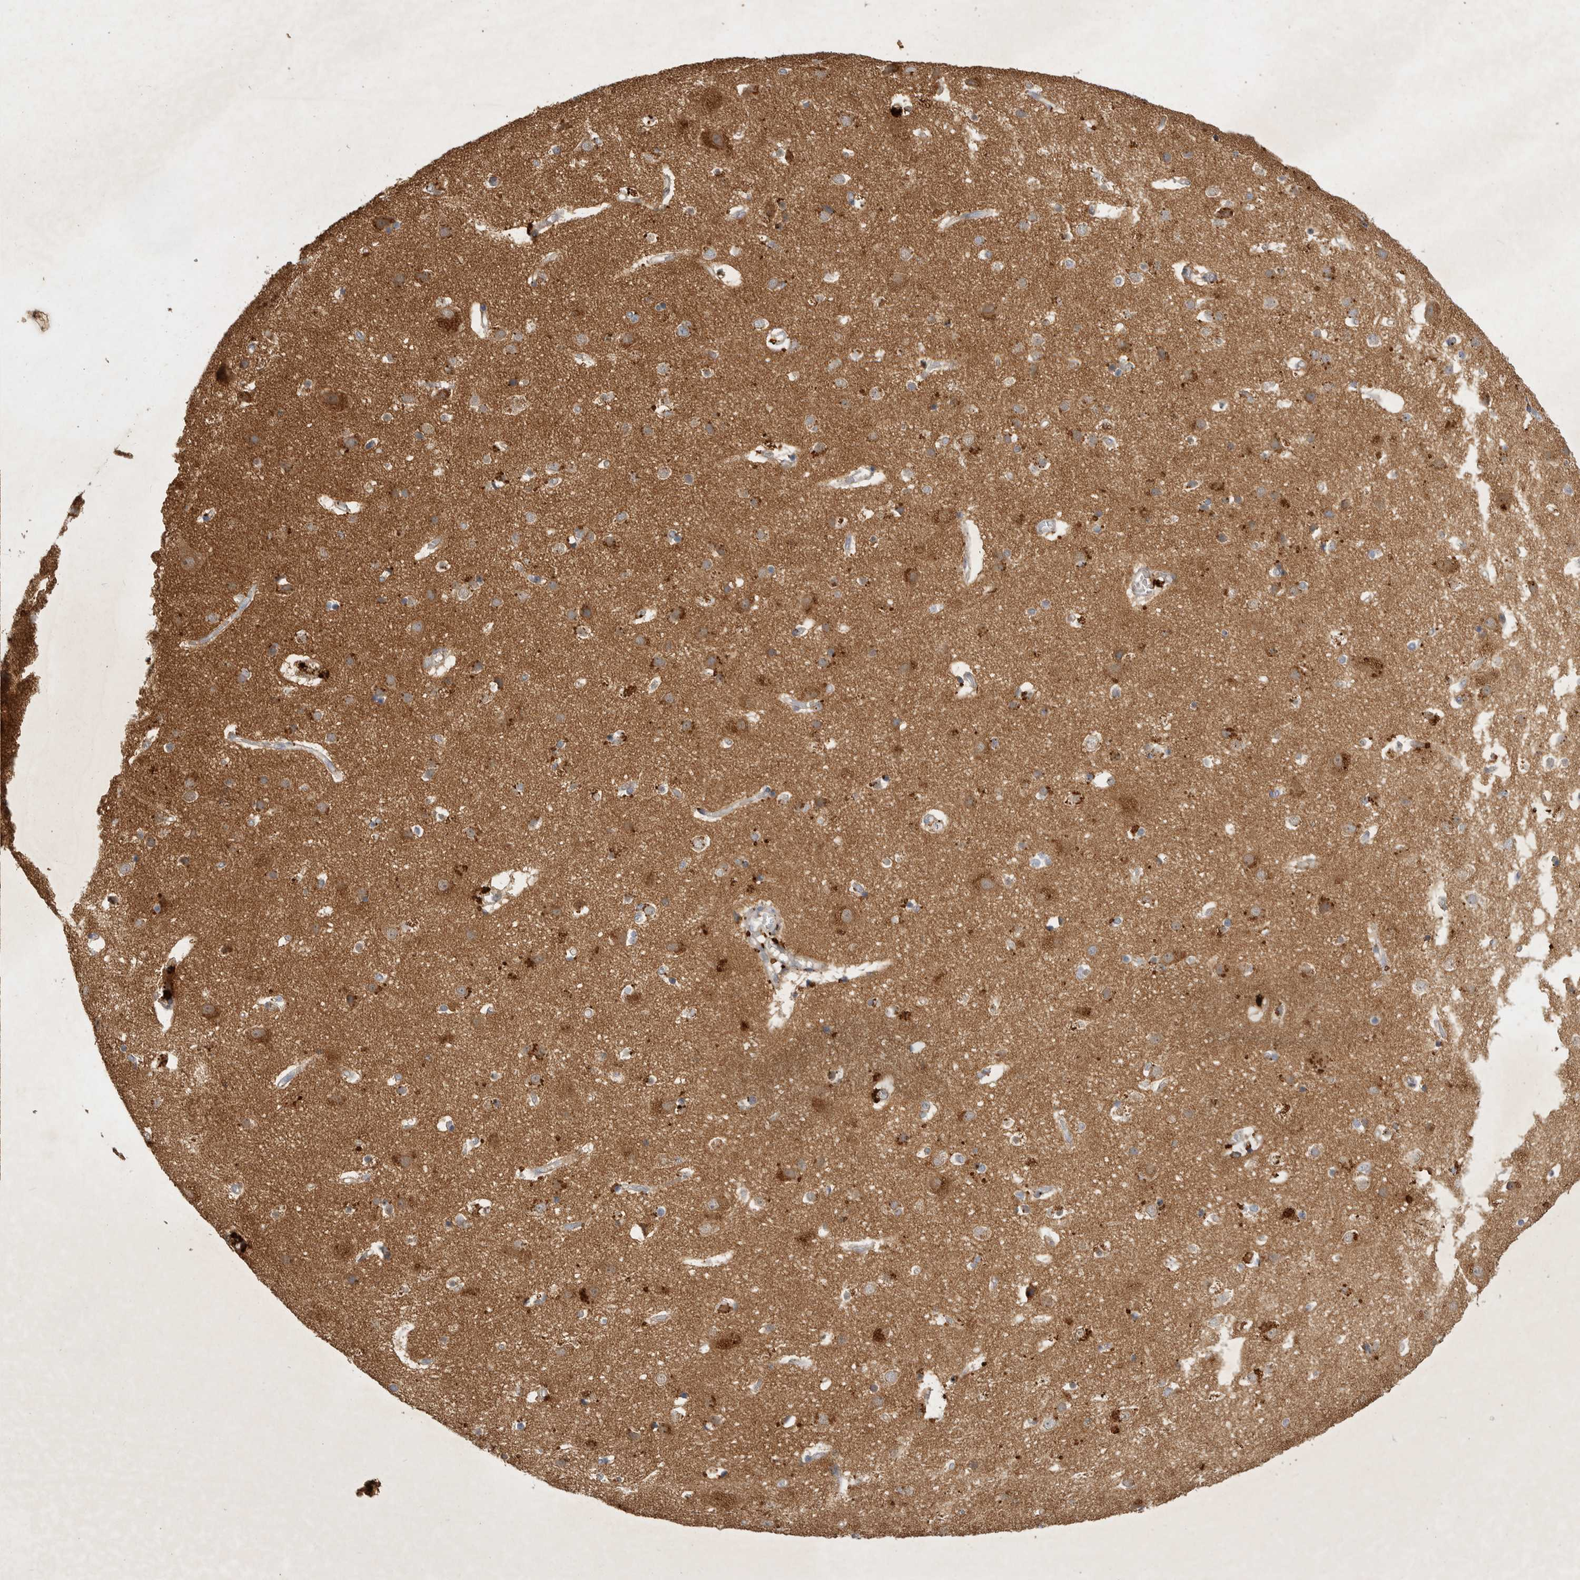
{"staining": {"intensity": "weak", "quantity": ">75%", "location": "cytoplasmic/membranous"}, "tissue": "cerebral cortex", "cell_type": "Endothelial cells", "image_type": "normal", "snomed": [{"axis": "morphology", "description": "Normal tissue, NOS"}, {"axis": "topography", "description": "Cerebral cortex"}], "caption": "Immunohistochemical staining of benign human cerebral cortex reveals >75% levels of weak cytoplasmic/membranous protein staining in approximately >75% of endothelial cells. (brown staining indicates protein expression, while blue staining denotes nuclei).", "gene": "MRPL41", "patient": {"sex": "male", "age": 54}}